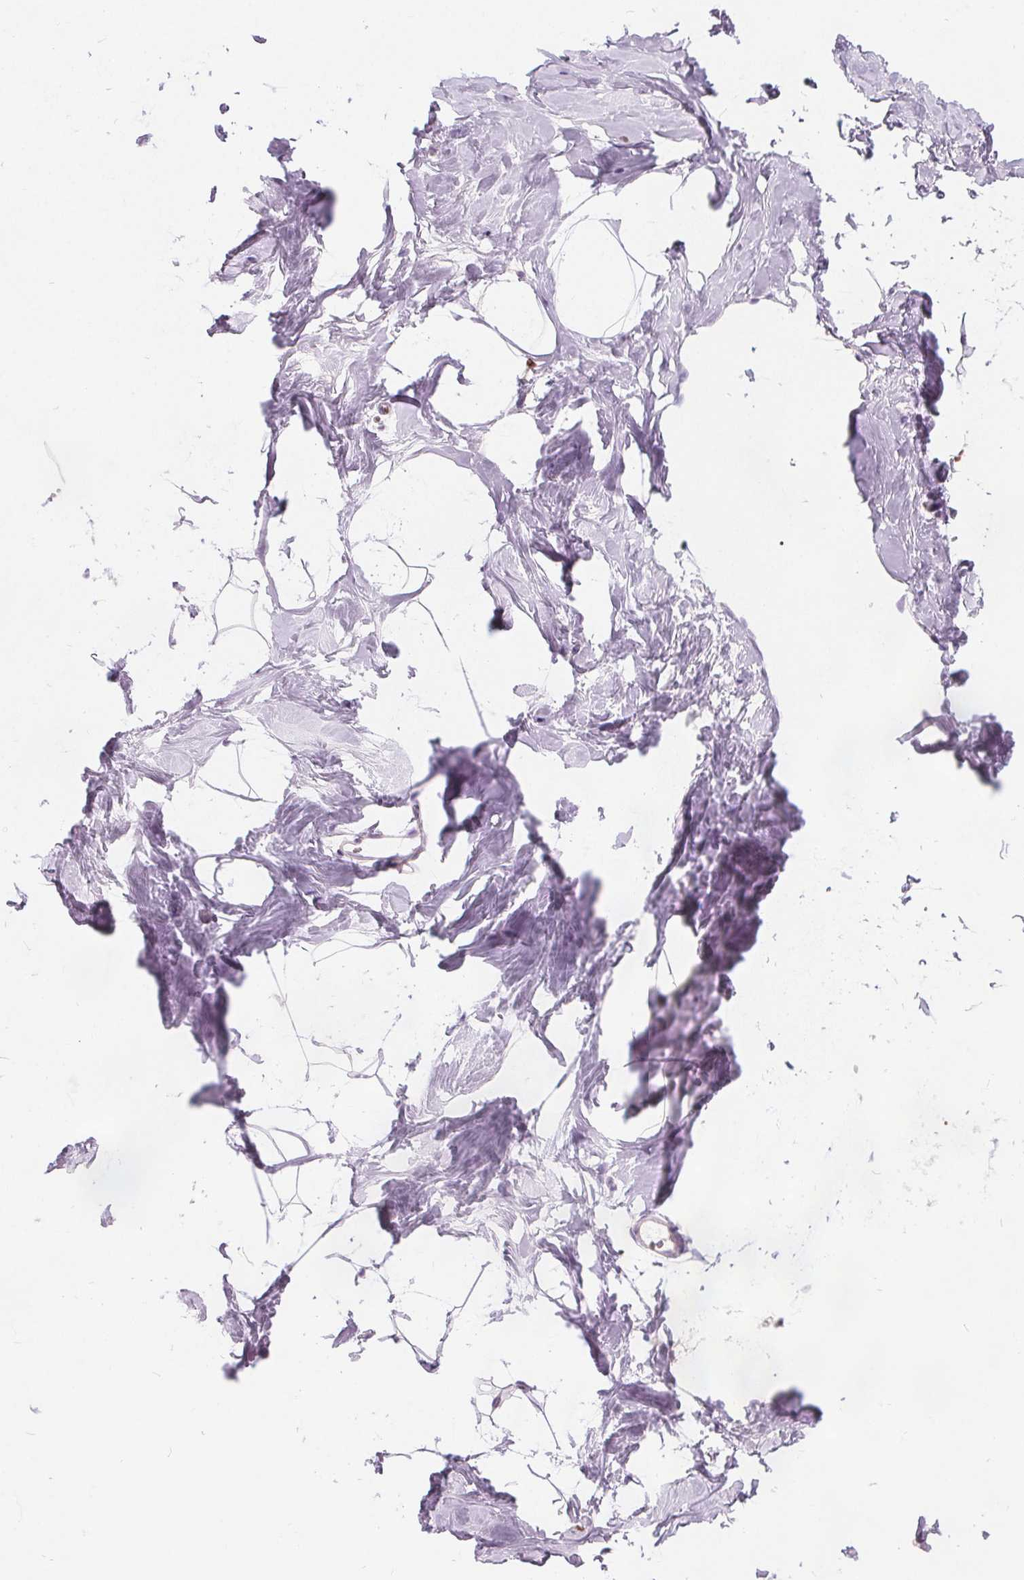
{"staining": {"intensity": "negative", "quantity": "none", "location": "none"}, "tissue": "breast", "cell_type": "Adipocytes", "image_type": "normal", "snomed": [{"axis": "morphology", "description": "Normal tissue, NOS"}, {"axis": "topography", "description": "Breast"}], "caption": "Histopathology image shows no significant protein staining in adipocytes of normal breast. (Immunohistochemistry, brightfield microscopy, high magnification).", "gene": "ISLR2", "patient": {"sex": "female", "age": 32}}